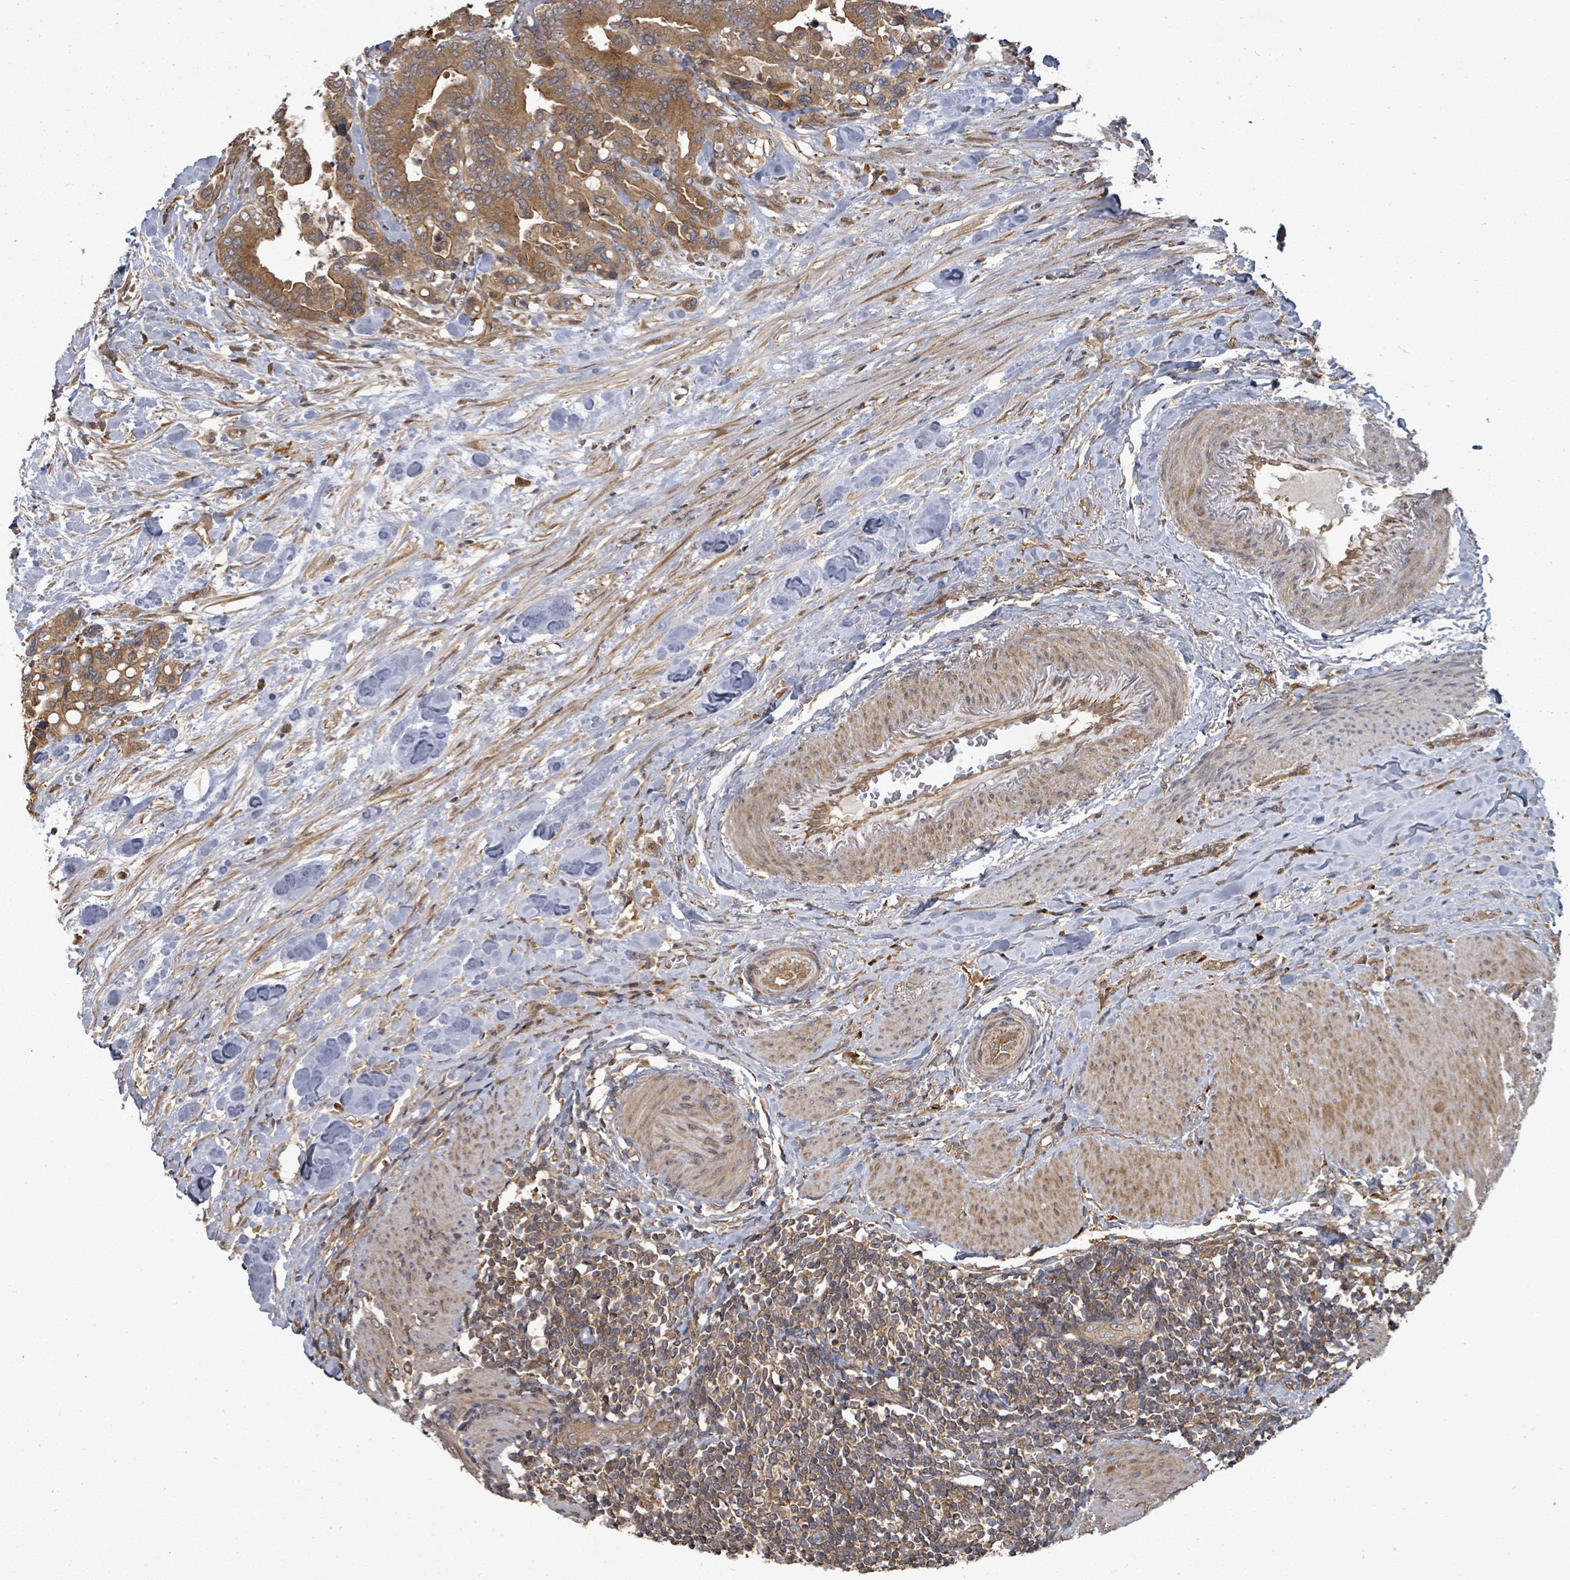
{"staining": {"intensity": "moderate", "quantity": ">75%", "location": "cytoplasmic/membranous"}, "tissue": "colorectal cancer", "cell_type": "Tumor cells", "image_type": "cancer", "snomed": [{"axis": "morphology", "description": "Adenocarcinoma, NOS"}, {"axis": "topography", "description": "Colon"}], "caption": "Colorectal cancer tissue displays moderate cytoplasmic/membranous expression in approximately >75% of tumor cells, visualized by immunohistochemistry.", "gene": "EIF3C", "patient": {"sex": "male", "age": 82}}